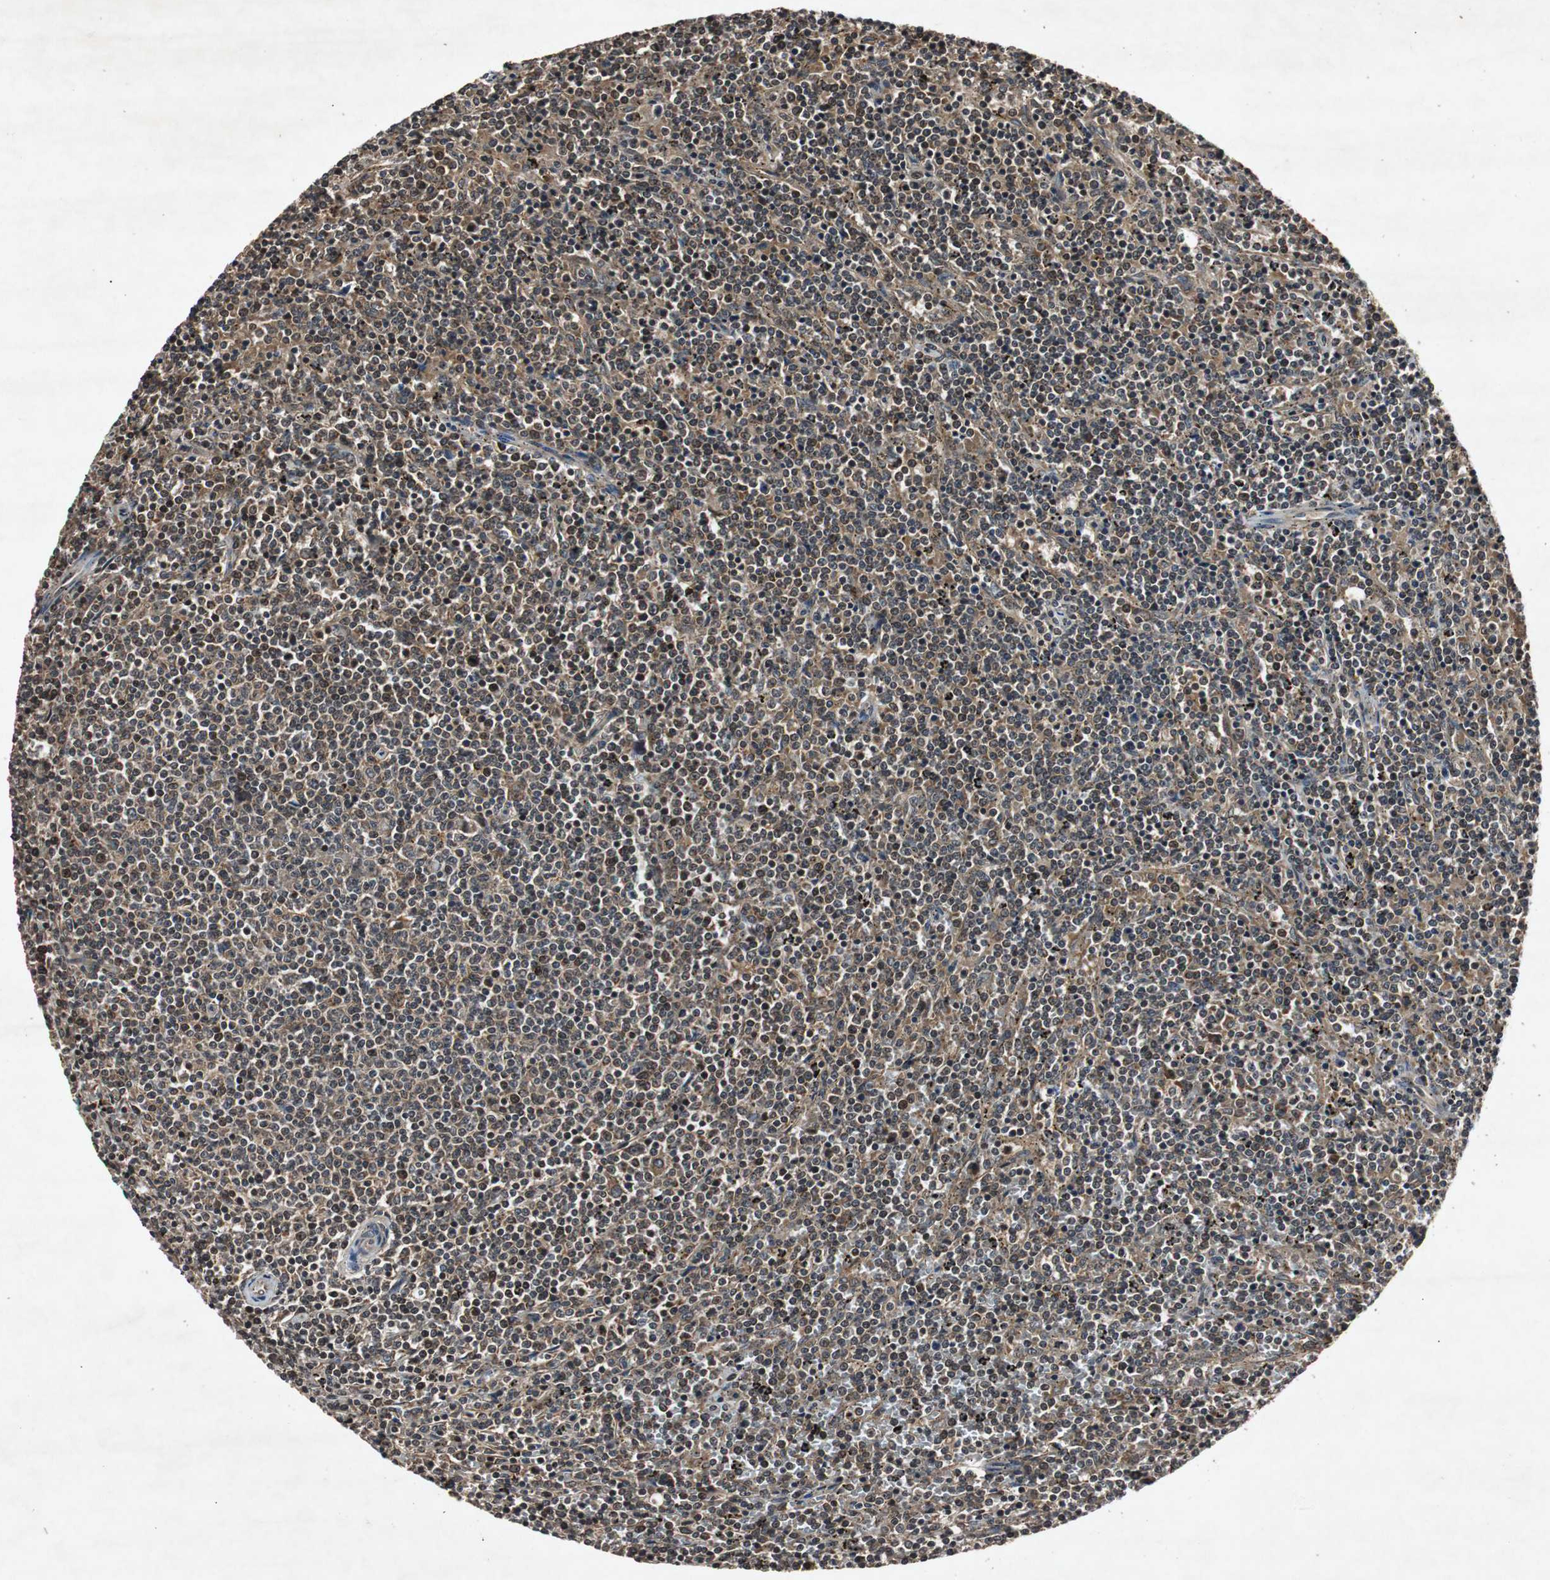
{"staining": {"intensity": "moderate", "quantity": "<25%", "location": "cytoplasmic/membranous,nuclear"}, "tissue": "lymphoma", "cell_type": "Tumor cells", "image_type": "cancer", "snomed": [{"axis": "morphology", "description": "Malignant lymphoma, non-Hodgkin's type, Low grade"}, {"axis": "topography", "description": "Spleen"}], "caption": "Tumor cells reveal low levels of moderate cytoplasmic/membranous and nuclear expression in approximately <25% of cells in human lymphoma.", "gene": "SLIT2", "patient": {"sex": "female", "age": 50}}